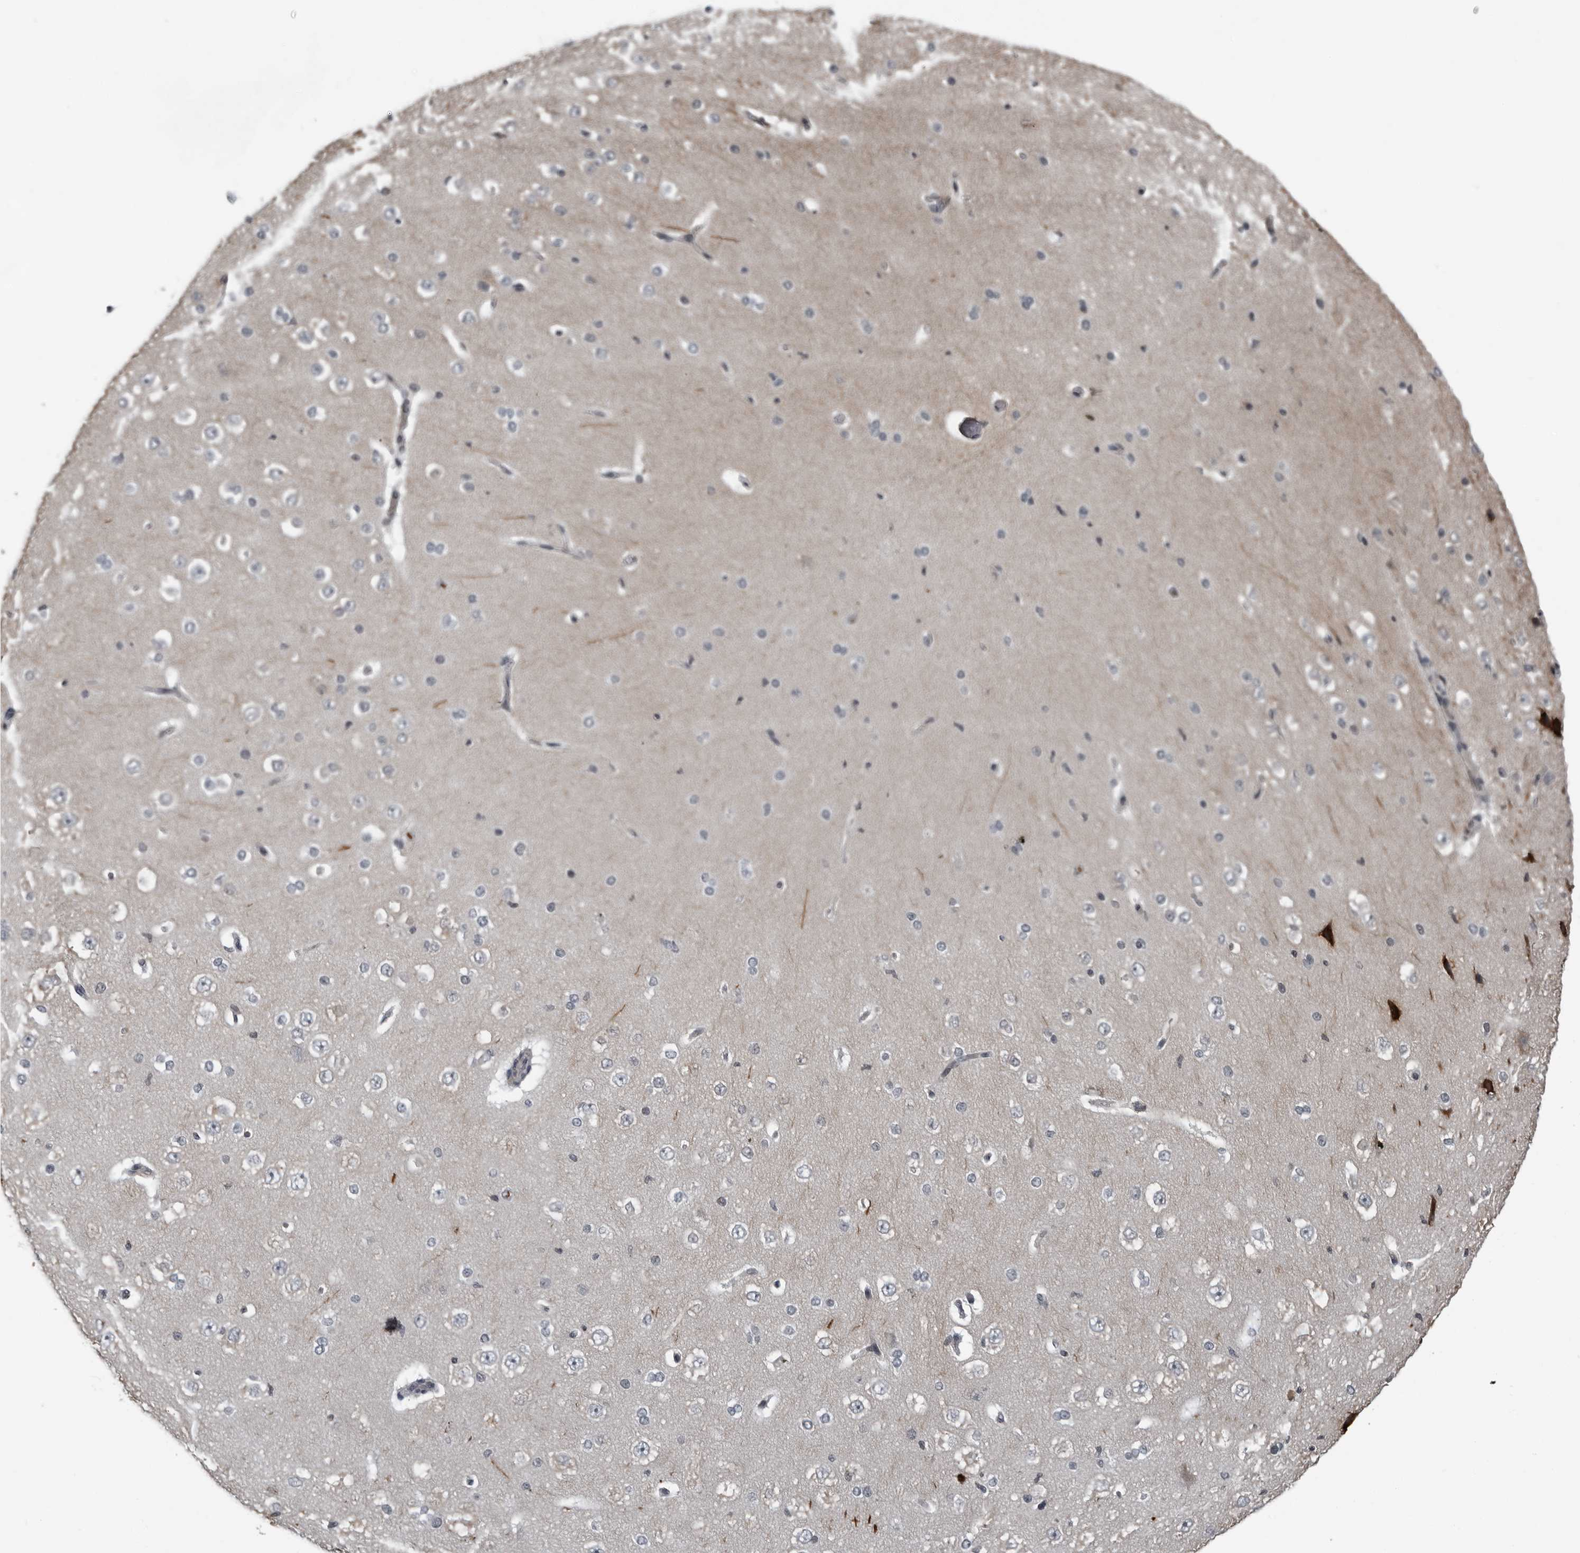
{"staining": {"intensity": "negative", "quantity": "none", "location": "none"}, "tissue": "cerebral cortex", "cell_type": "Endothelial cells", "image_type": "normal", "snomed": [{"axis": "morphology", "description": "Normal tissue, NOS"}, {"axis": "morphology", "description": "Developmental malformation"}, {"axis": "topography", "description": "Cerebral cortex"}], "caption": "Immunohistochemistry (IHC) micrograph of unremarkable human cerebral cortex stained for a protein (brown), which displays no staining in endothelial cells.", "gene": "RTCA", "patient": {"sex": "female", "age": 30}}